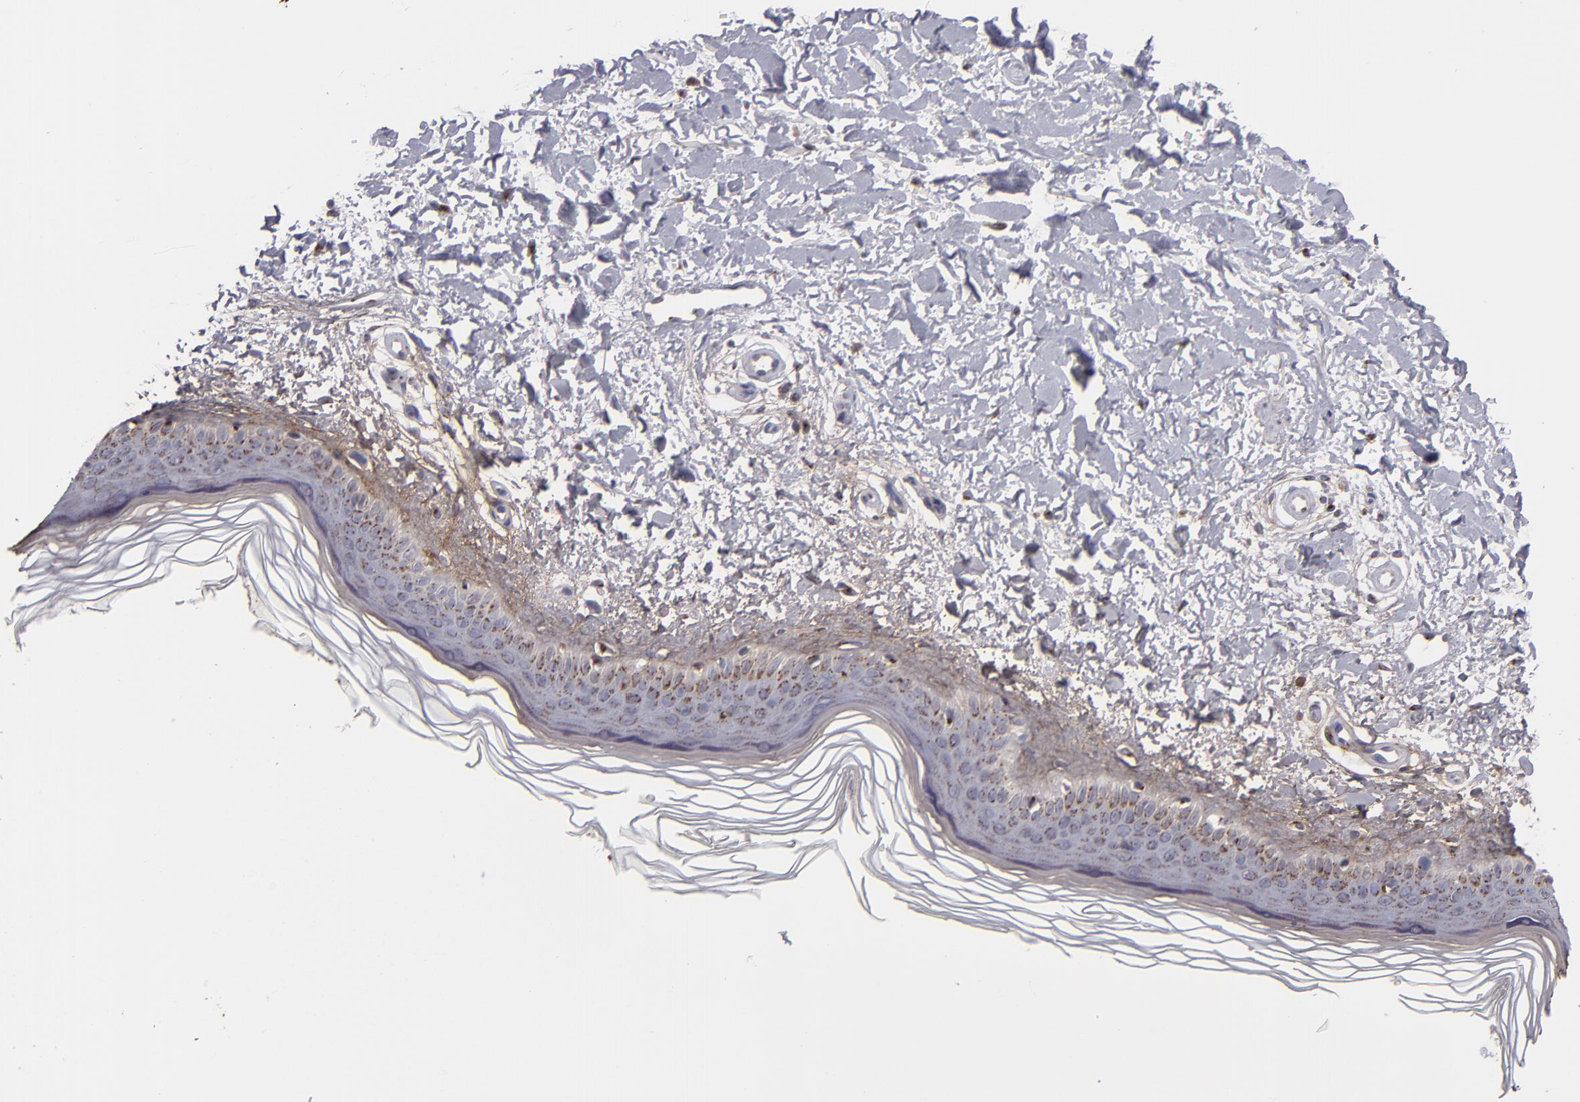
{"staining": {"intensity": "moderate", "quantity": ">75%", "location": "cytoplasmic/membranous"}, "tissue": "skin", "cell_type": "Fibroblasts", "image_type": "normal", "snomed": [{"axis": "morphology", "description": "Normal tissue, NOS"}, {"axis": "topography", "description": "Skin"}], "caption": "Fibroblasts show medium levels of moderate cytoplasmic/membranous staining in about >75% of cells in benign skin.", "gene": "IL12A", "patient": {"sex": "female", "age": 19}}